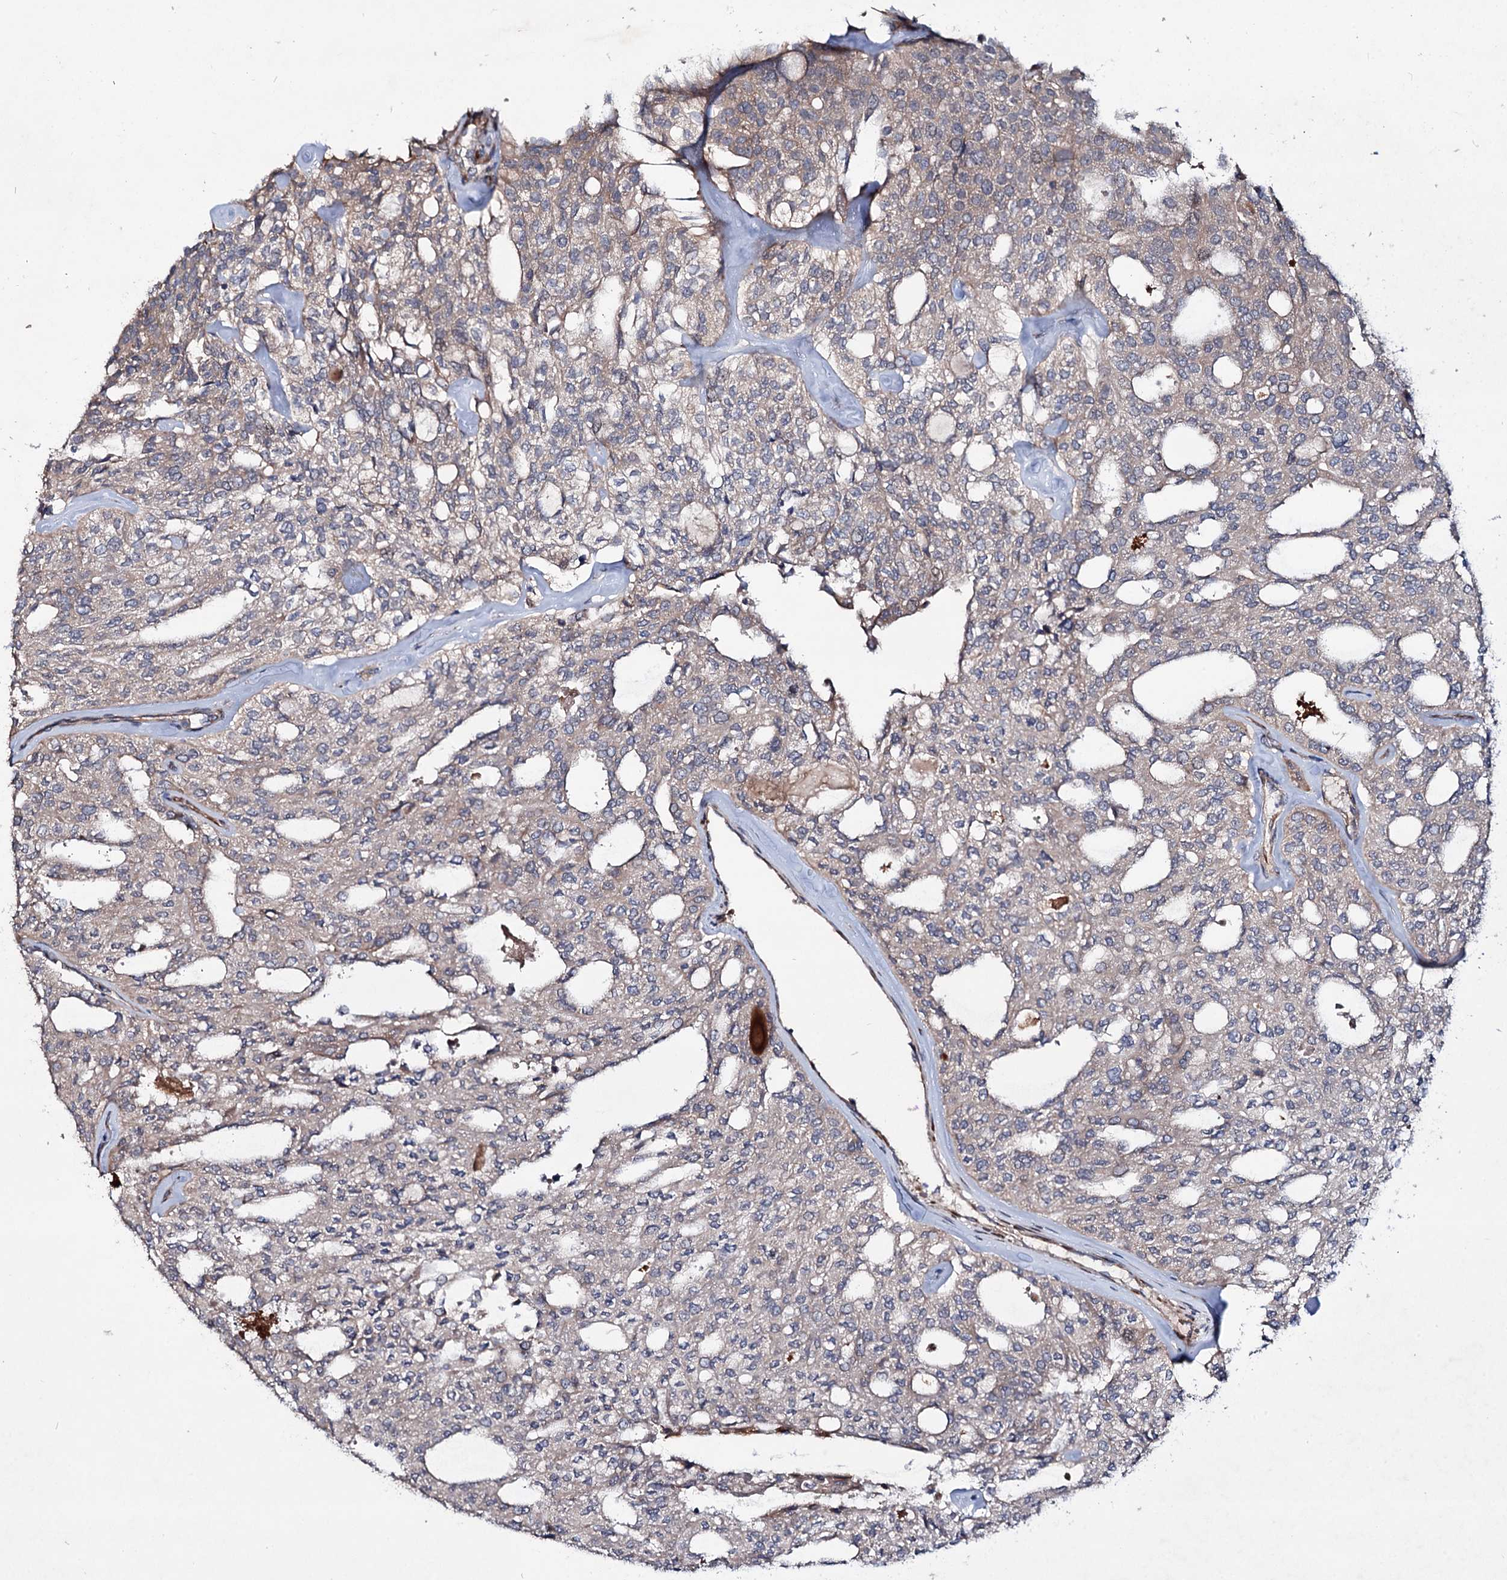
{"staining": {"intensity": "negative", "quantity": "none", "location": "none"}, "tissue": "thyroid cancer", "cell_type": "Tumor cells", "image_type": "cancer", "snomed": [{"axis": "morphology", "description": "Follicular adenoma carcinoma, NOS"}, {"axis": "topography", "description": "Thyroid gland"}], "caption": "Immunohistochemistry image of neoplastic tissue: human follicular adenoma carcinoma (thyroid) stained with DAB reveals no significant protein staining in tumor cells. (DAB (3,3'-diaminobenzidine) immunohistochemistry (IHC) visualized using brightfield microscopy, high magnification).", "gene": "PTDSS2", "patient": {"sex": "male", "age": 75}}